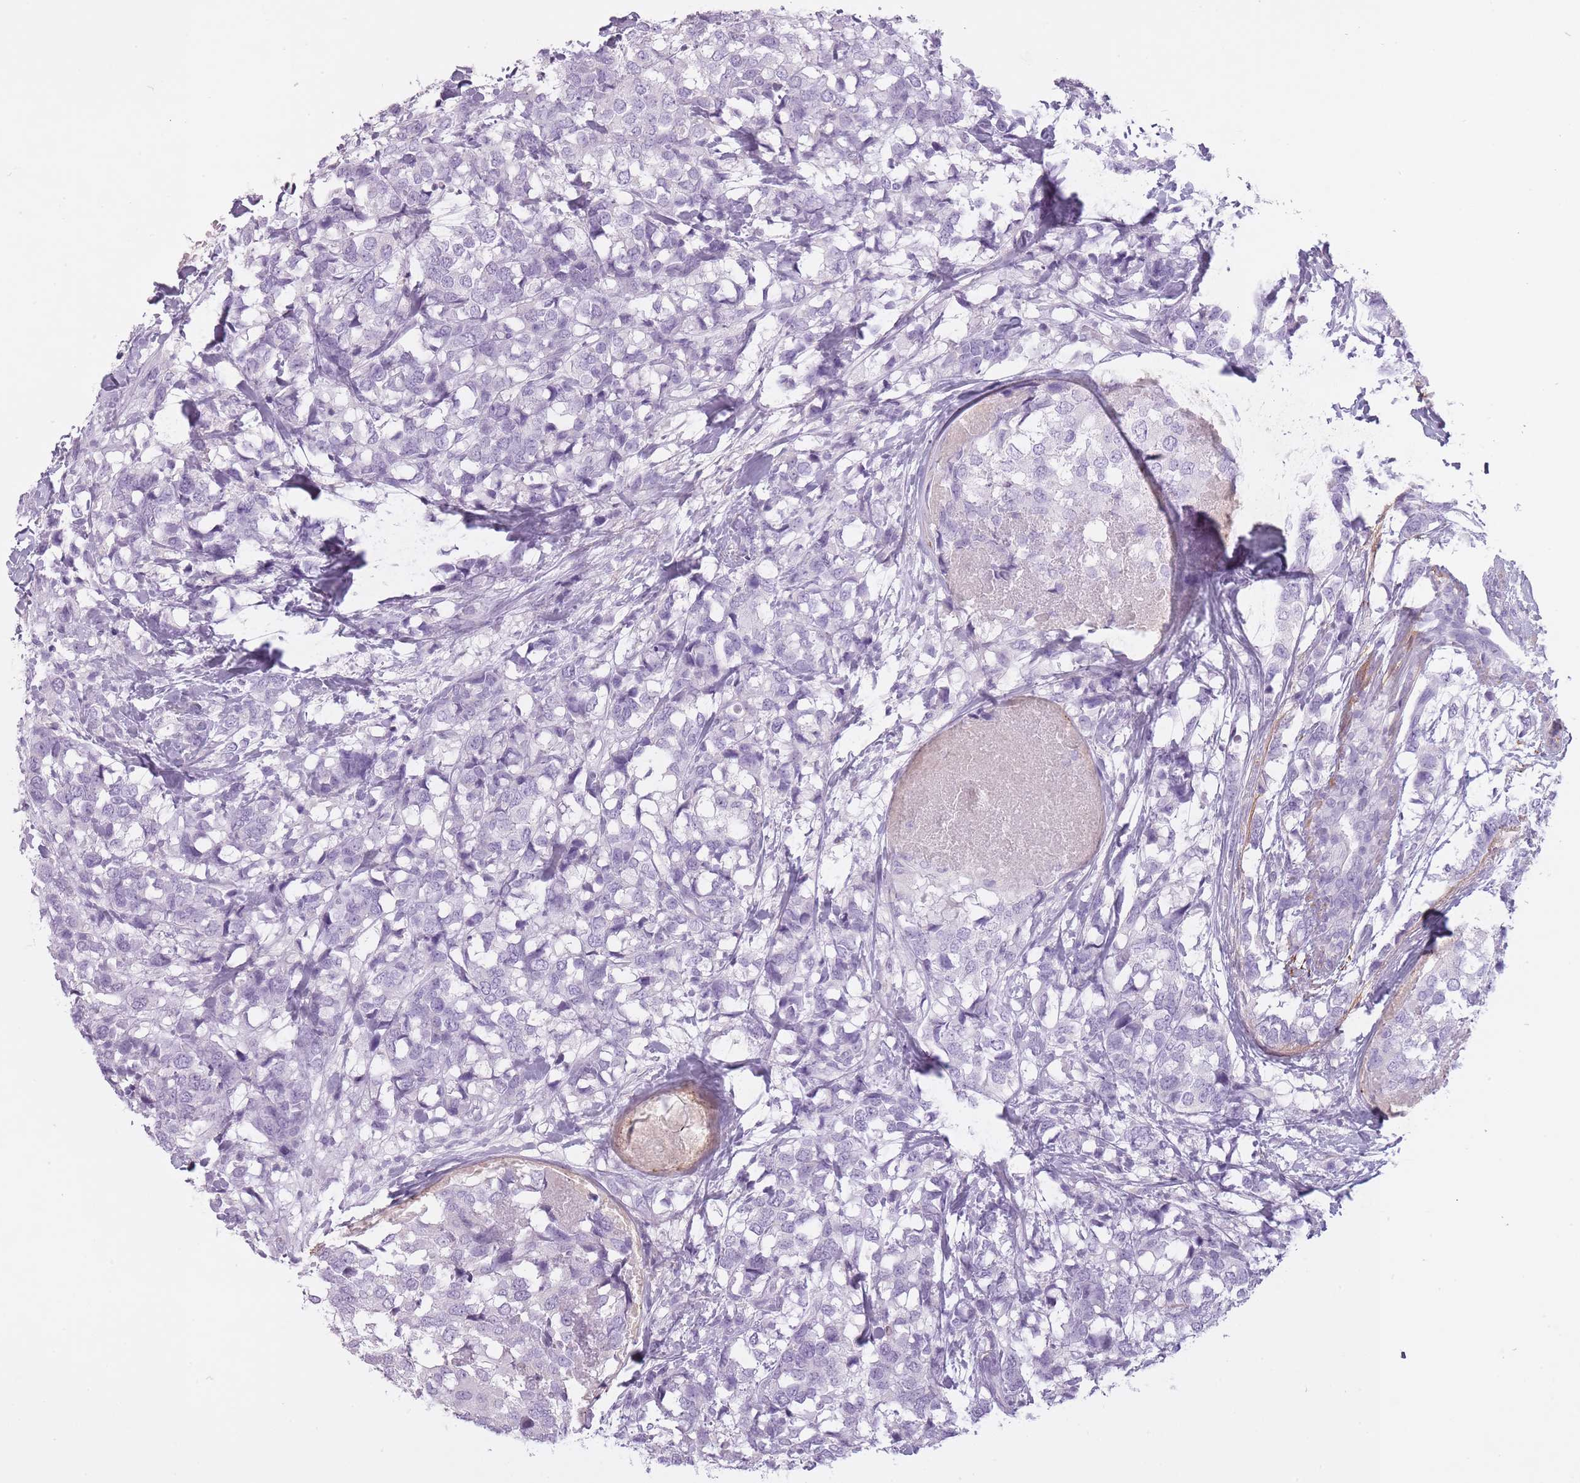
{"staining": {"intensity": "negative", "quantity": "none", "location": "none"}, "tissue": "breast cancer", "cell_type": "Tumor cells", "image_type": "cancer", "snomed": [{"axis": "morphology", "description": "Lobular carcinoma"}, {"axis": "topography", "description": "Breast"}], "caption": "Immunohistochemical staining of human breast cancer (lobular carcinoma) reveals no significant expression in tumor cells.", "gene": "RFX4", "patient": {"sex": "female", "age": 59}}